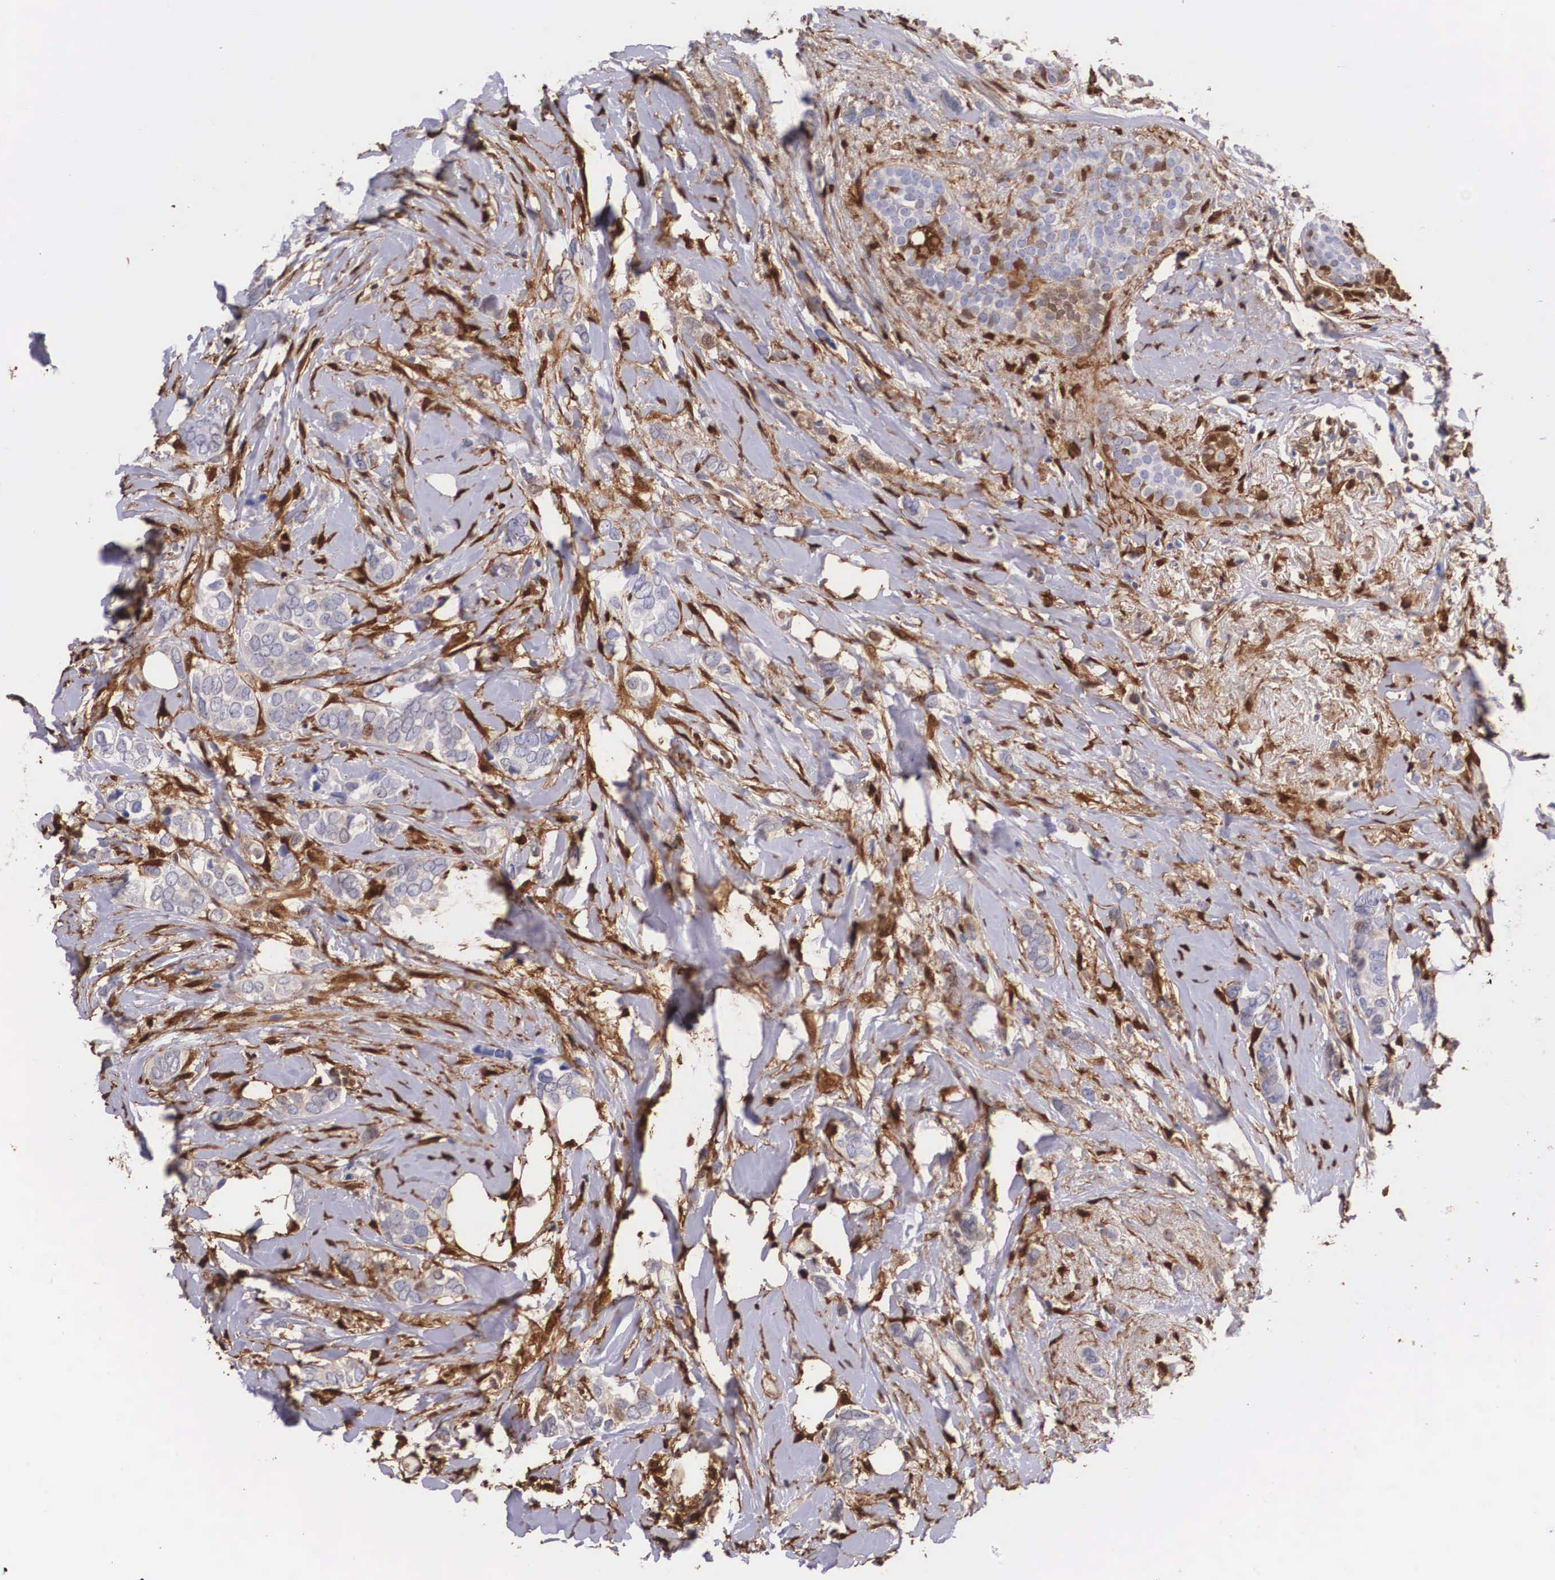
{"staining": {"intensity": "negative", "quantity": "none", "location": "none"}, "tissue": "breast cancer", "cell_type": "Tumor cells", "image_type": "cancer", "snomed": [{"axis": "morphology", "description": "Duct carcinoma"}, {"axis": "topography", "description": "Breast"}], "caption": "Immunohistochemistry of breast cancer displays no expression in tumor cells.", "gene": "LGALS1", "patient": {"sex": "female", "age": 72}}